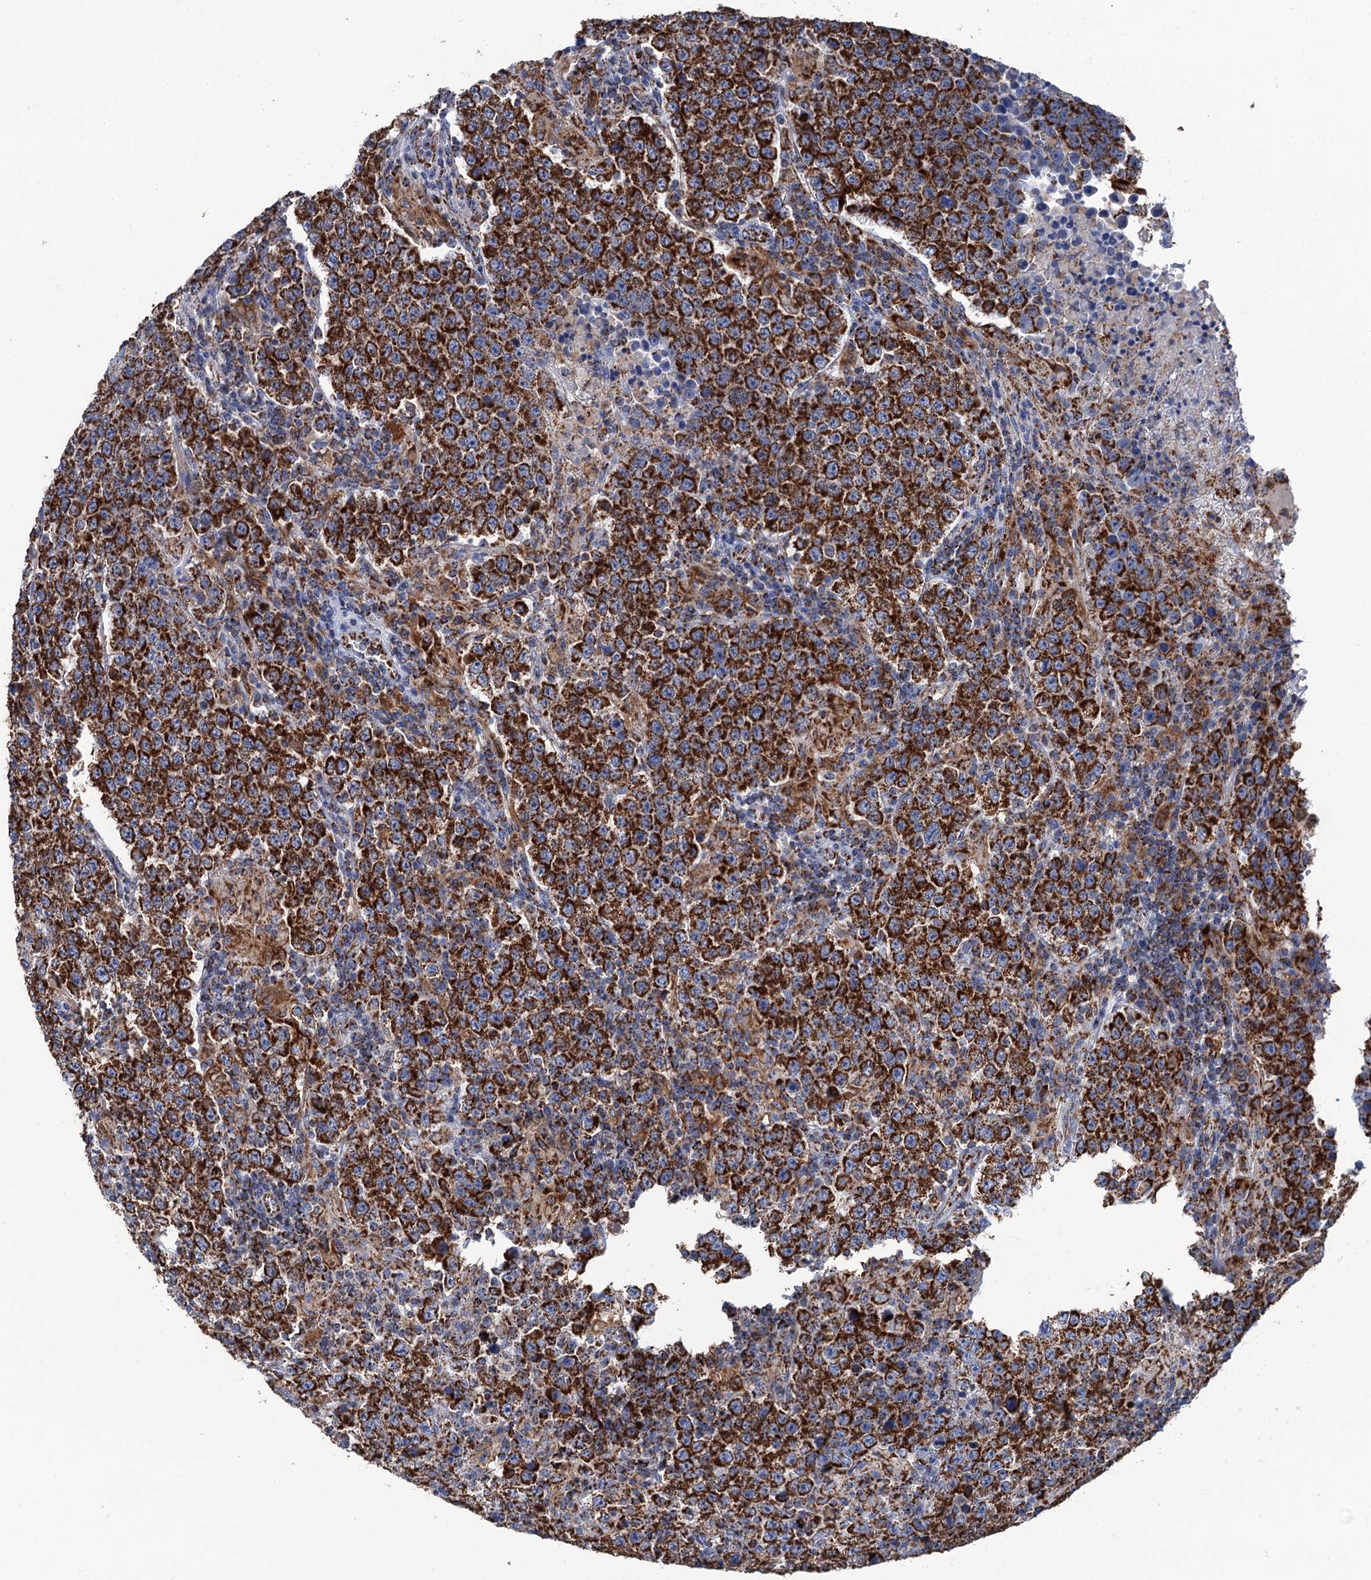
{"staining": {"intensity": "strong", "quantity": ">75%", "location": "cytoplasmic/membranous"}, "tissue": "testis cancer", "cell_type": "Tumor cells", "image_type": "cancer", "snomed": [{"axis": "morphology", "description": "Normal tissue, NOS"}, {"axis": "morphology", "description": "Urothelial carcinoma, High grade"}, {"axis": "morphology", "description": "Seminoma, NOS"}, {"axis": "morphology", "description": "Carcinoma, Embryonal, NOS"}, {"axis": "topography", "description": "Urinary bladder"}, {"axis": "topography", "description": "Testis"}], "caption": "Testis seminoma tissue reveals strong cytoplasmic/membranous expression in approximately >75% of tumor cells, visualized by immunohistochemistry.", "gene": "IVD", "patient": {"sex": "male", "age": 41}}